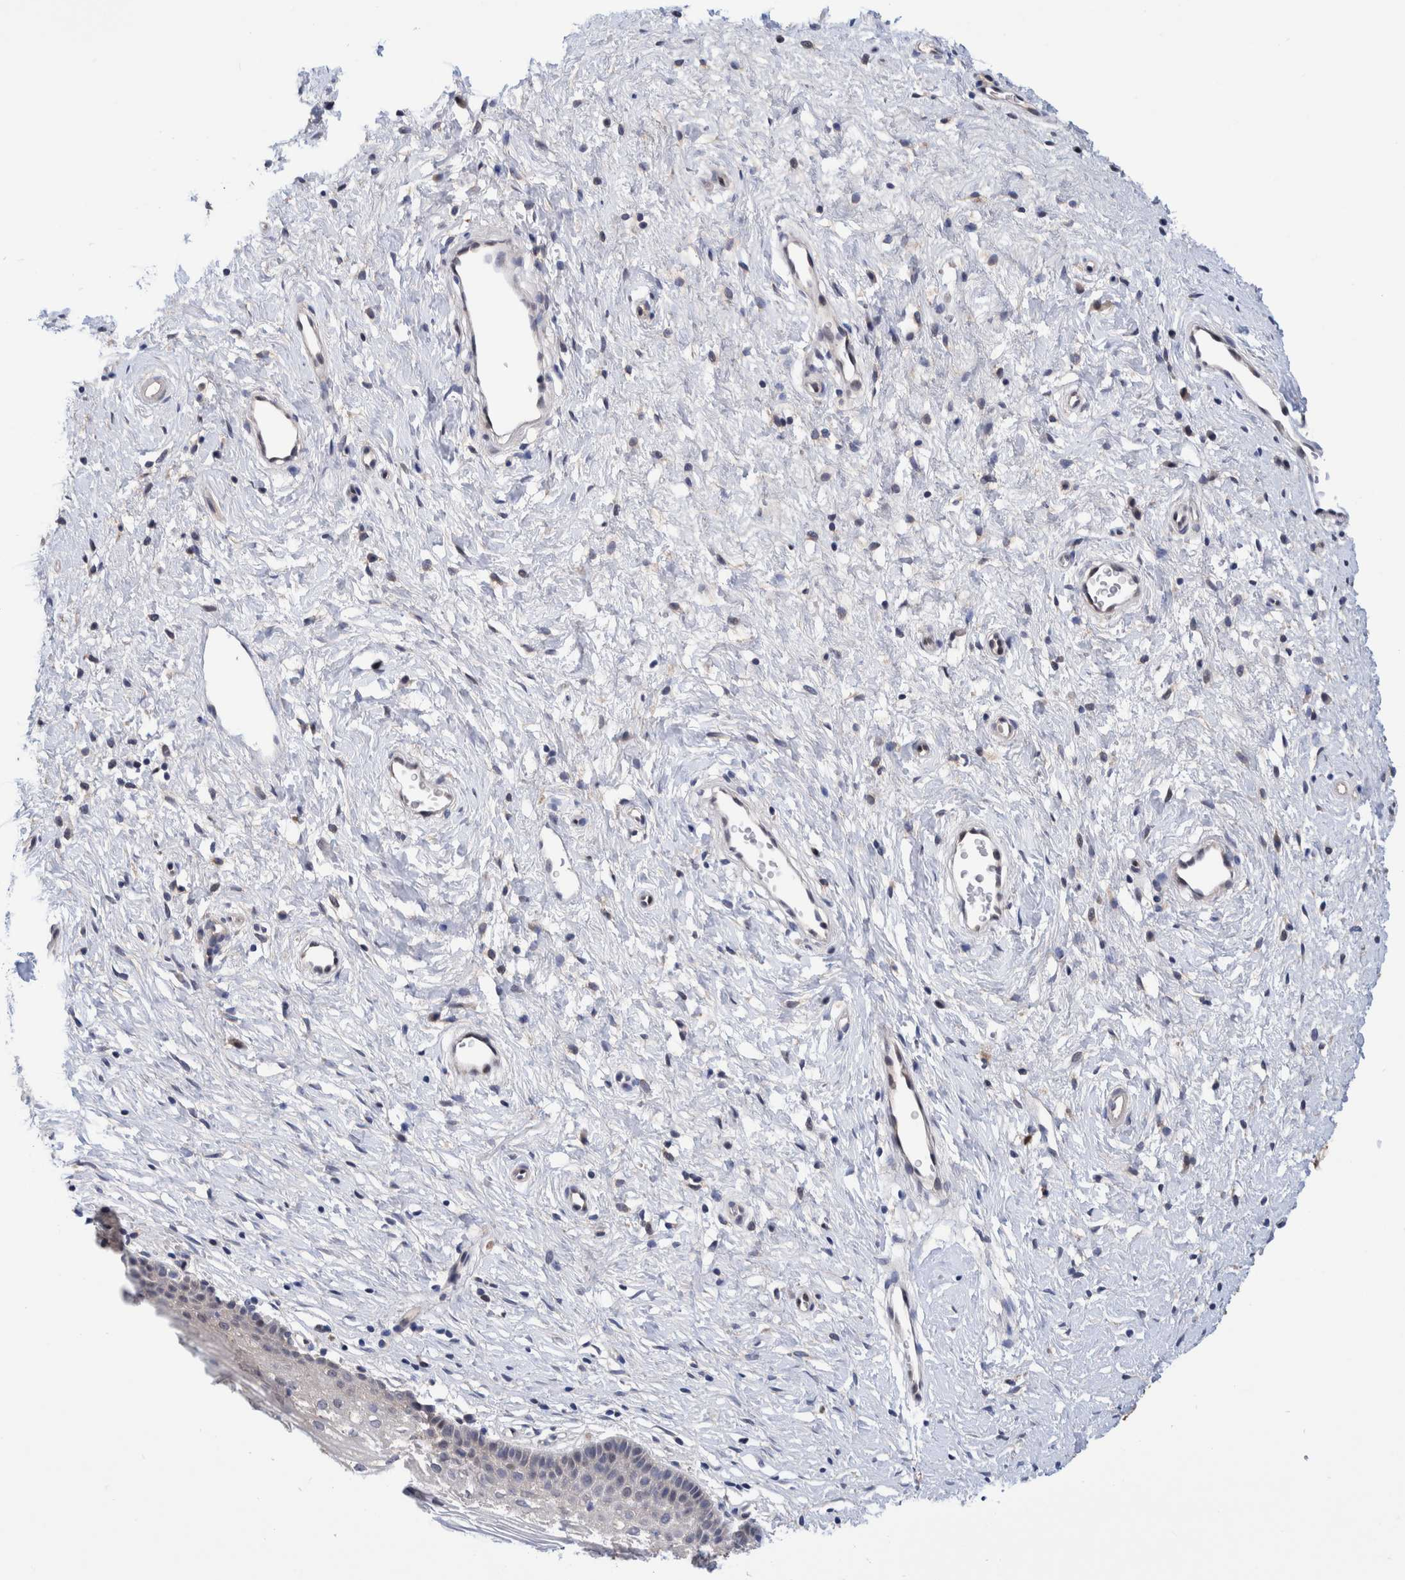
{"staining": {"intensity": "weak", "quantity": "<25%", "location": "cytoplasmic/membranous"}, "tissue": "cervix", "cell_type": "Glandular cells", "image_type": "normal", "snomed": [{"axis": "morphology", "description": "Normal tissue, NOS"}, {"axis": "topography", "description": "Cervix"}], "caption": "Immunohistochemistry (IHC) histopathology image of benign cervix stained for a protein (brown), which displays no positivity in glandular cells. (DAB IHC with hematoxylin counter stain).", "gene": "PFAS", "patient": {"sex": "female", "age": 27}}